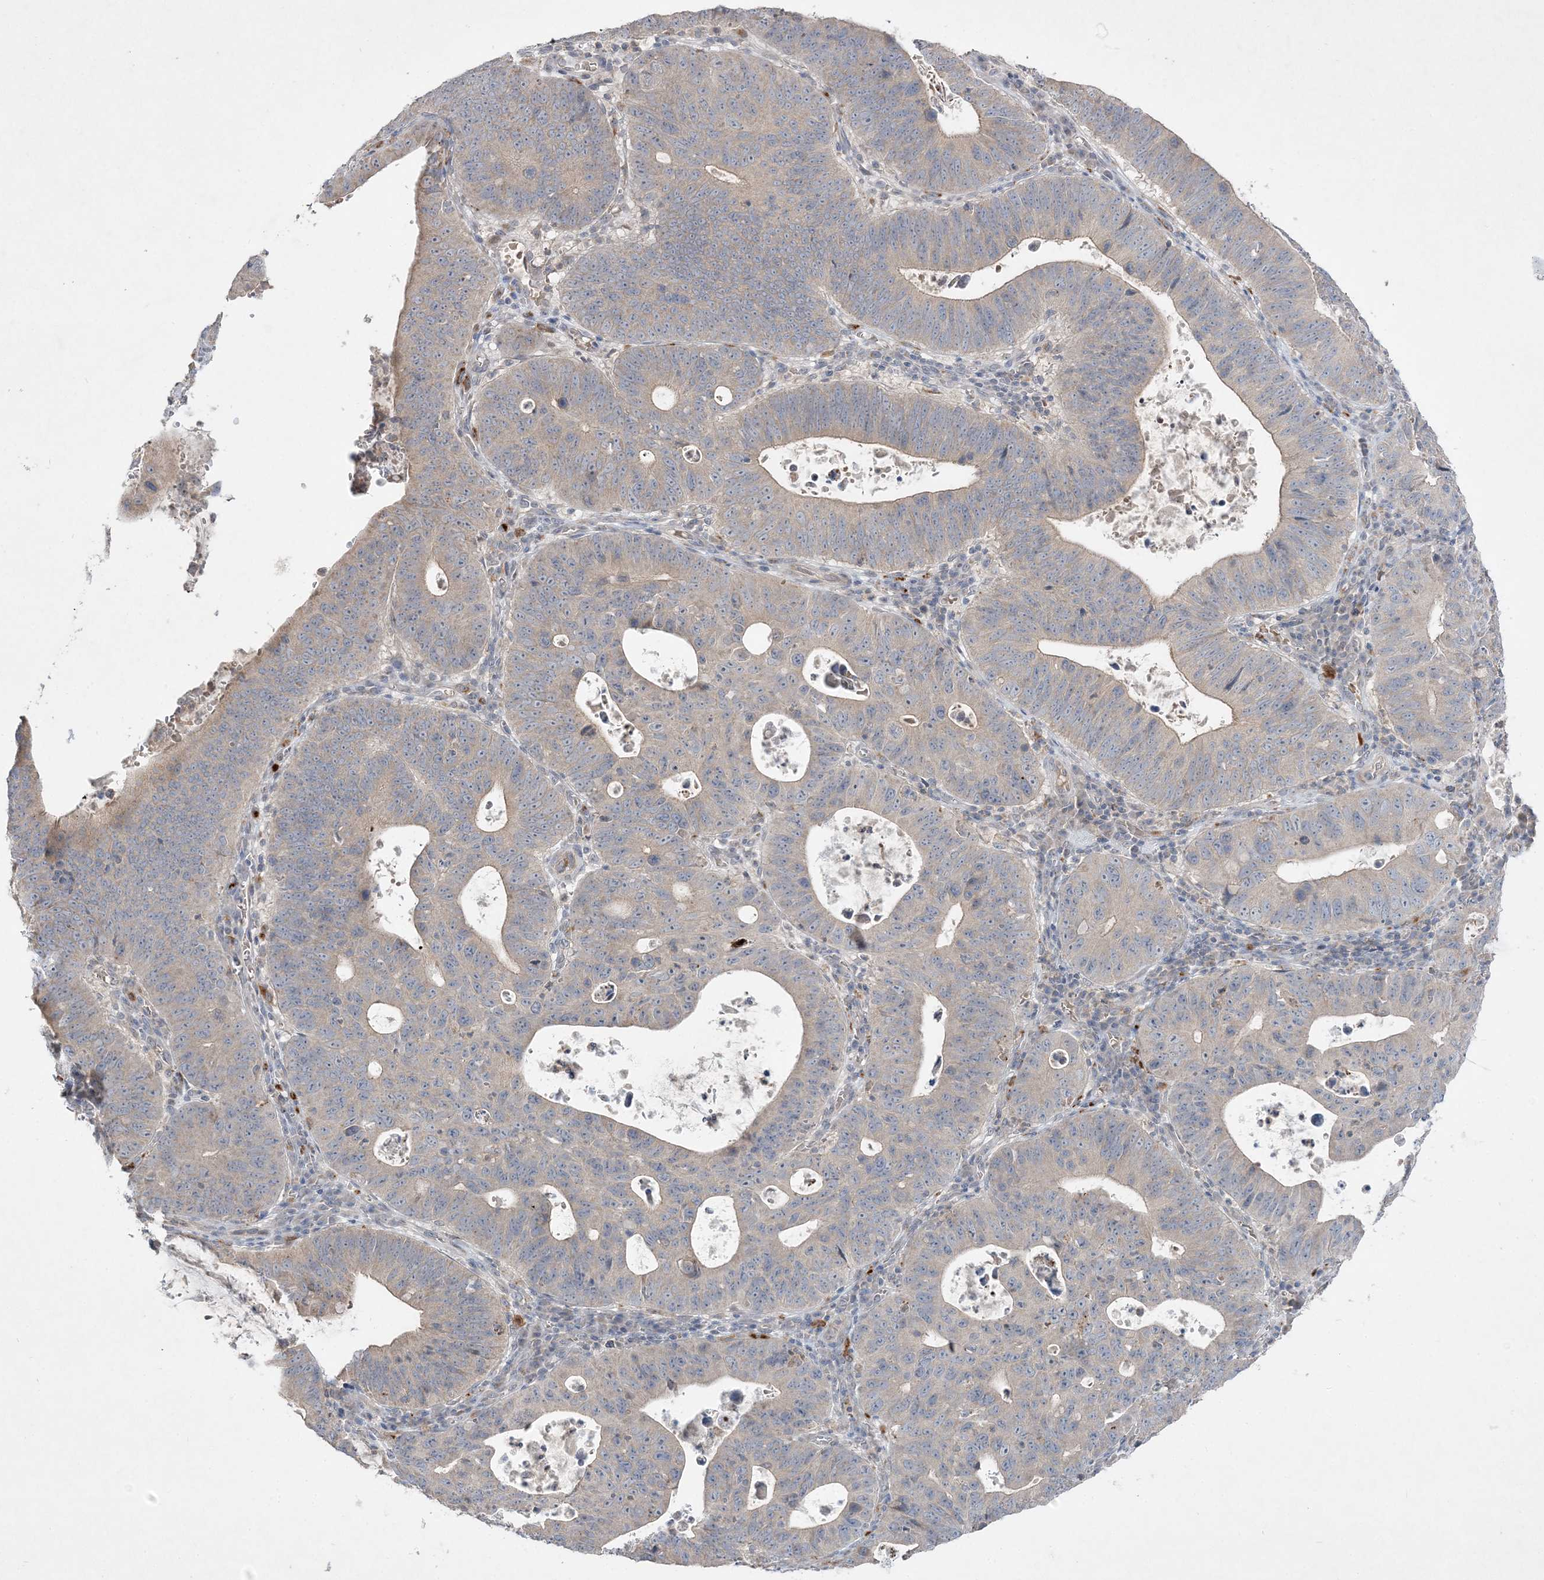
{"staining": {"intensity": "weak", "quantity": "<25%", "location": "cytoplasmic/membranous"}, "tissue": "stomach cancer", "cell_type": "Tumor cells", "image_type": "cancer", "snomed": [{"axis": "morphology", "description": "Adenocarcinoma, NOS"}, {"axis": "topography", "description": "Stomach"}], "caption": "Stomach adenocarcinoma was stained to show a protein in brown. There is no significant staining in tumor cells. (Stains: DAB (3,3'-diaminobenzidine) immunohistochemistry with hematoxylin counter stain, Microscopy: brightfield microscopy at high magnification).", "gene": "CLNK", "patient": {"sex": "male", "age": 59}}